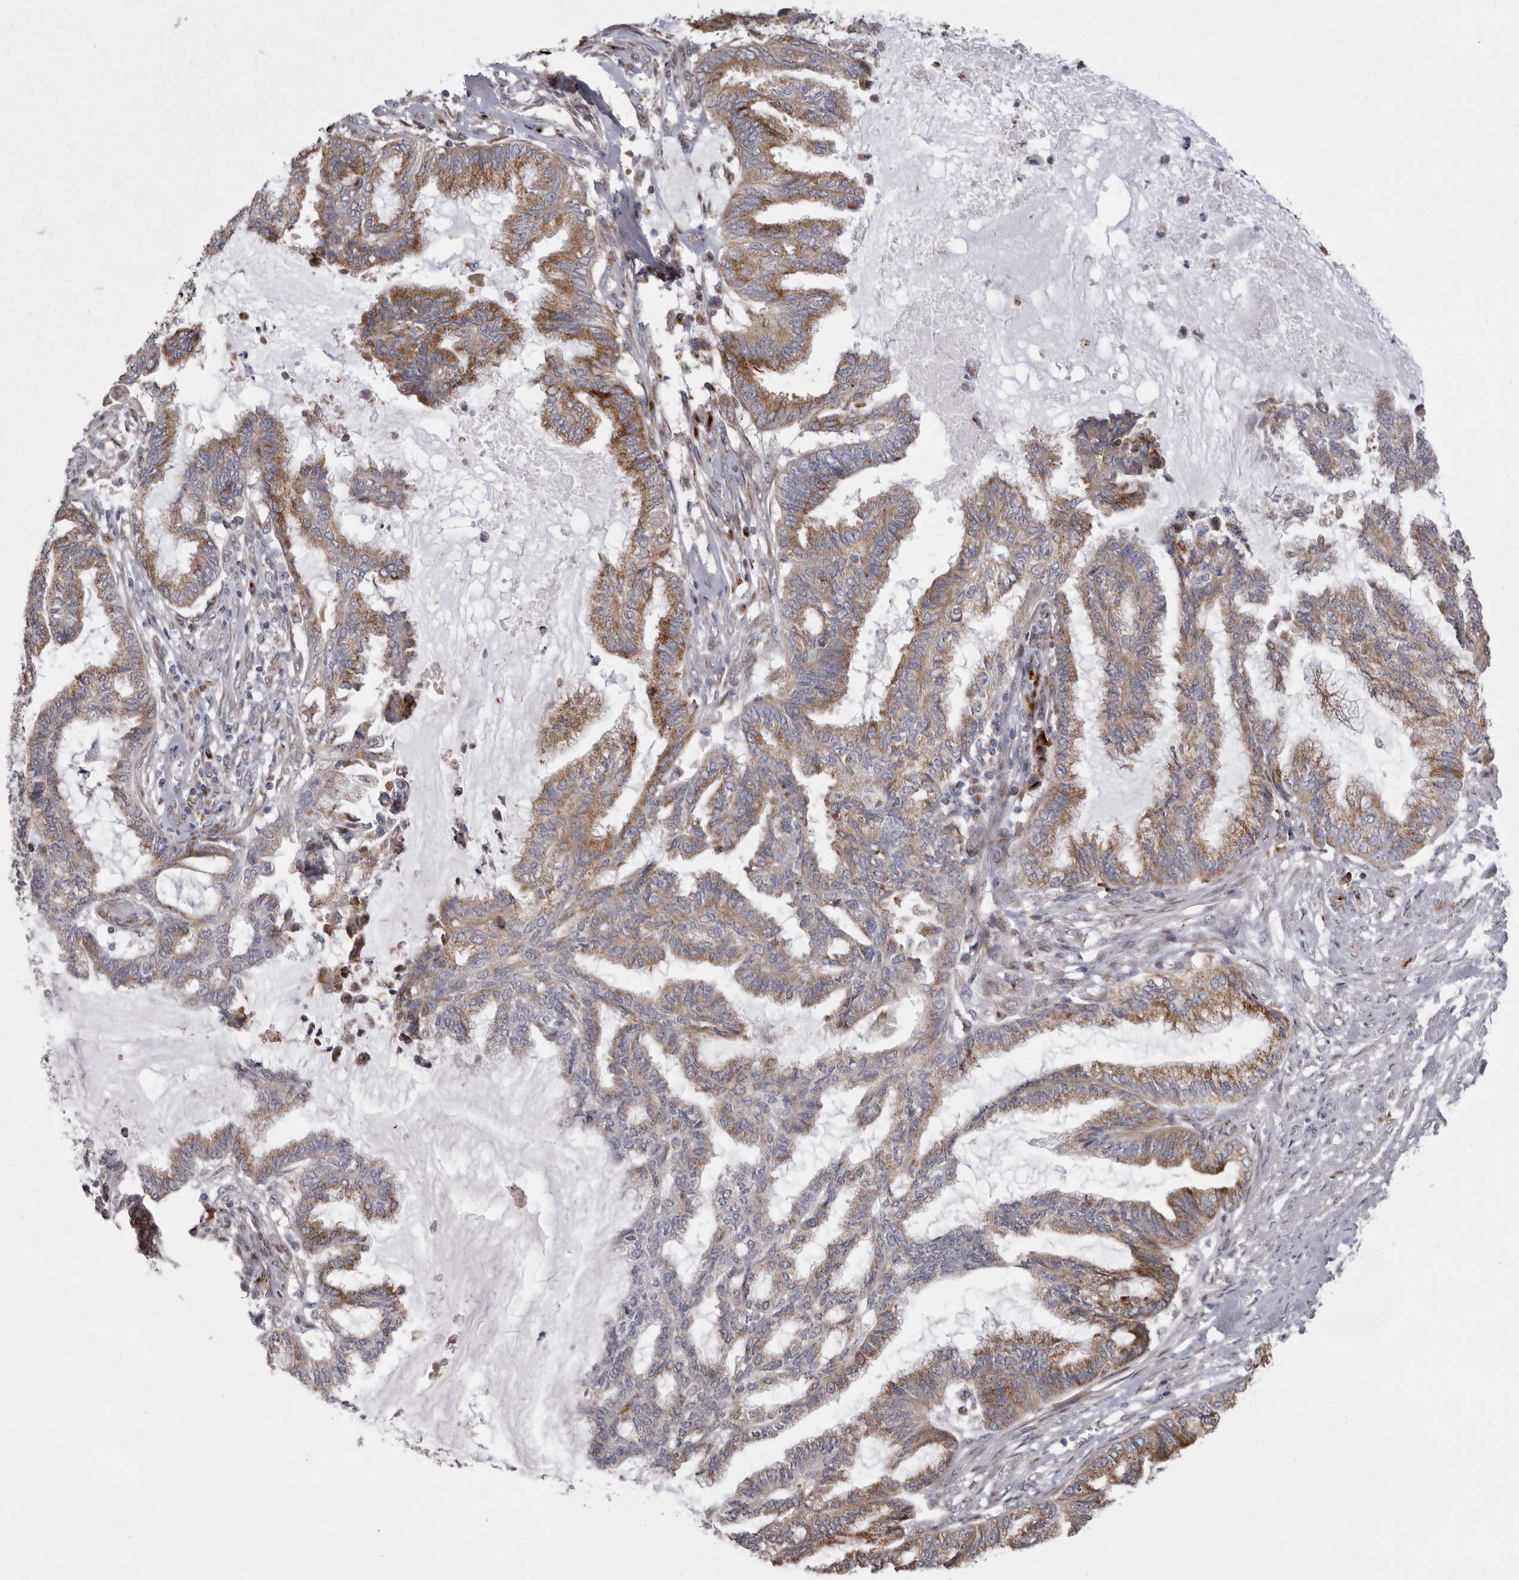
{"staining": {"intensity": "strong", "quantity": "25%-75%", "location": "cytoplasmic/membranous"}, "tissue": "endometrial cancer", "cell_type": "Tumor cells", "image_type": "cancer", "snomed": [{"axis": "morphology", "description": "Adenocarcinoma, NOS"}, {"axis": "topography", "description": "Endometrium"}], "caption": "Brown immunohistochemical staining in endometrial adenocarcinoma demonstrates strong cytoplasmic/membranous staining in about 25%-75% of tumor cells.", "gene": "WDR47", "patient": {"sex": "female", "age": 86}}